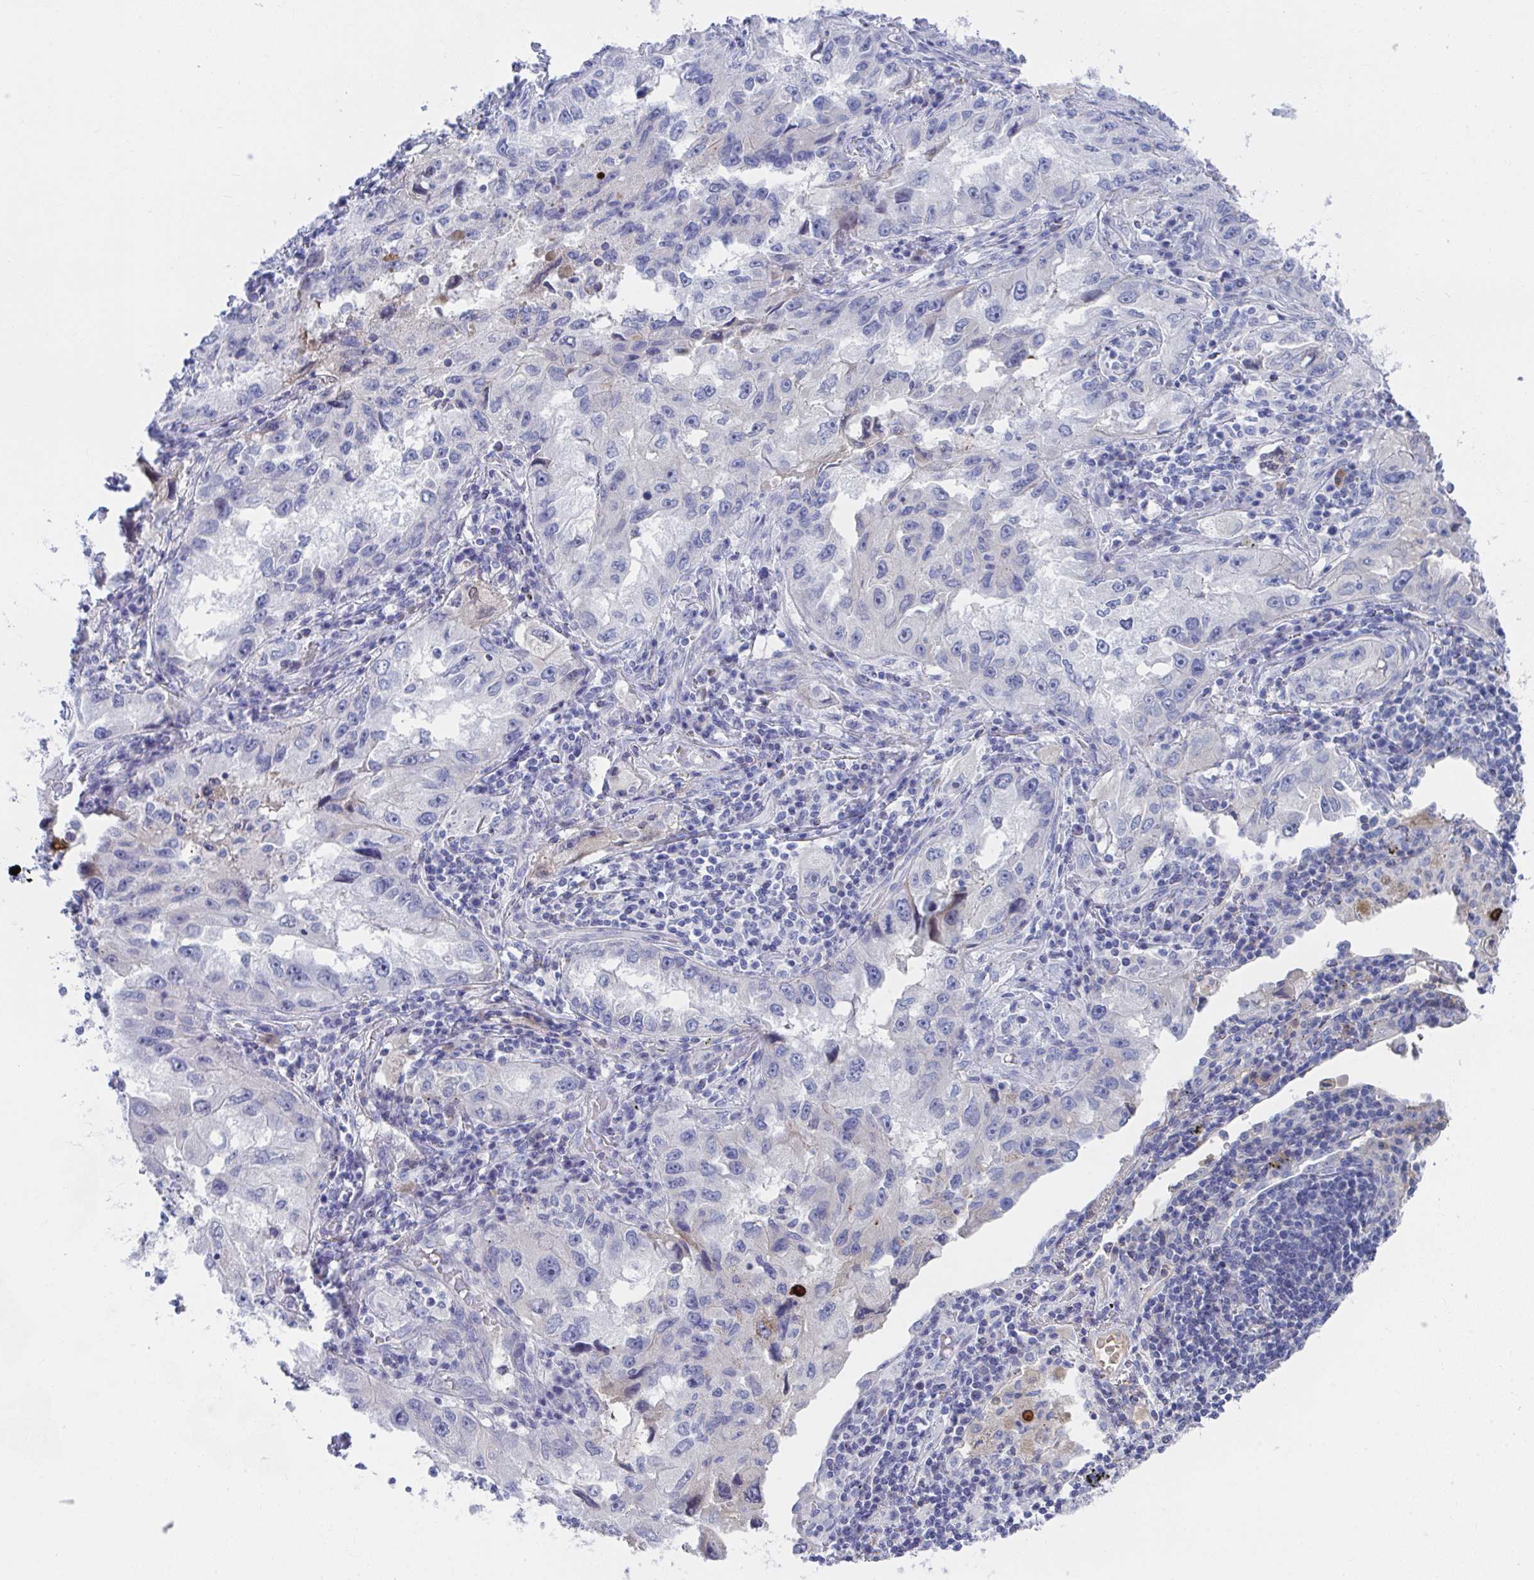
{"staining": {"intensity": "negative", "quantity": "none", "location": "none"}, "tissue": "lung cancer", "cell_type": "Tumor cells", "image_type": "cancer", "snomed": [{"axis": "morphology", "description": "Adenocarcinoma, NOS"}, {"axis": "topography", "description": "Lung"}], "caption": "Tumor cells show no significant protein expression in lung cancer (adenocarcinoma). Brightfield microscopy of IHC stained with DAB (brown) and hematoxylin (blue), captured at high magnification.", "gene": "TNFAIP6", "patient": {"sex": "female", "age": 73}}